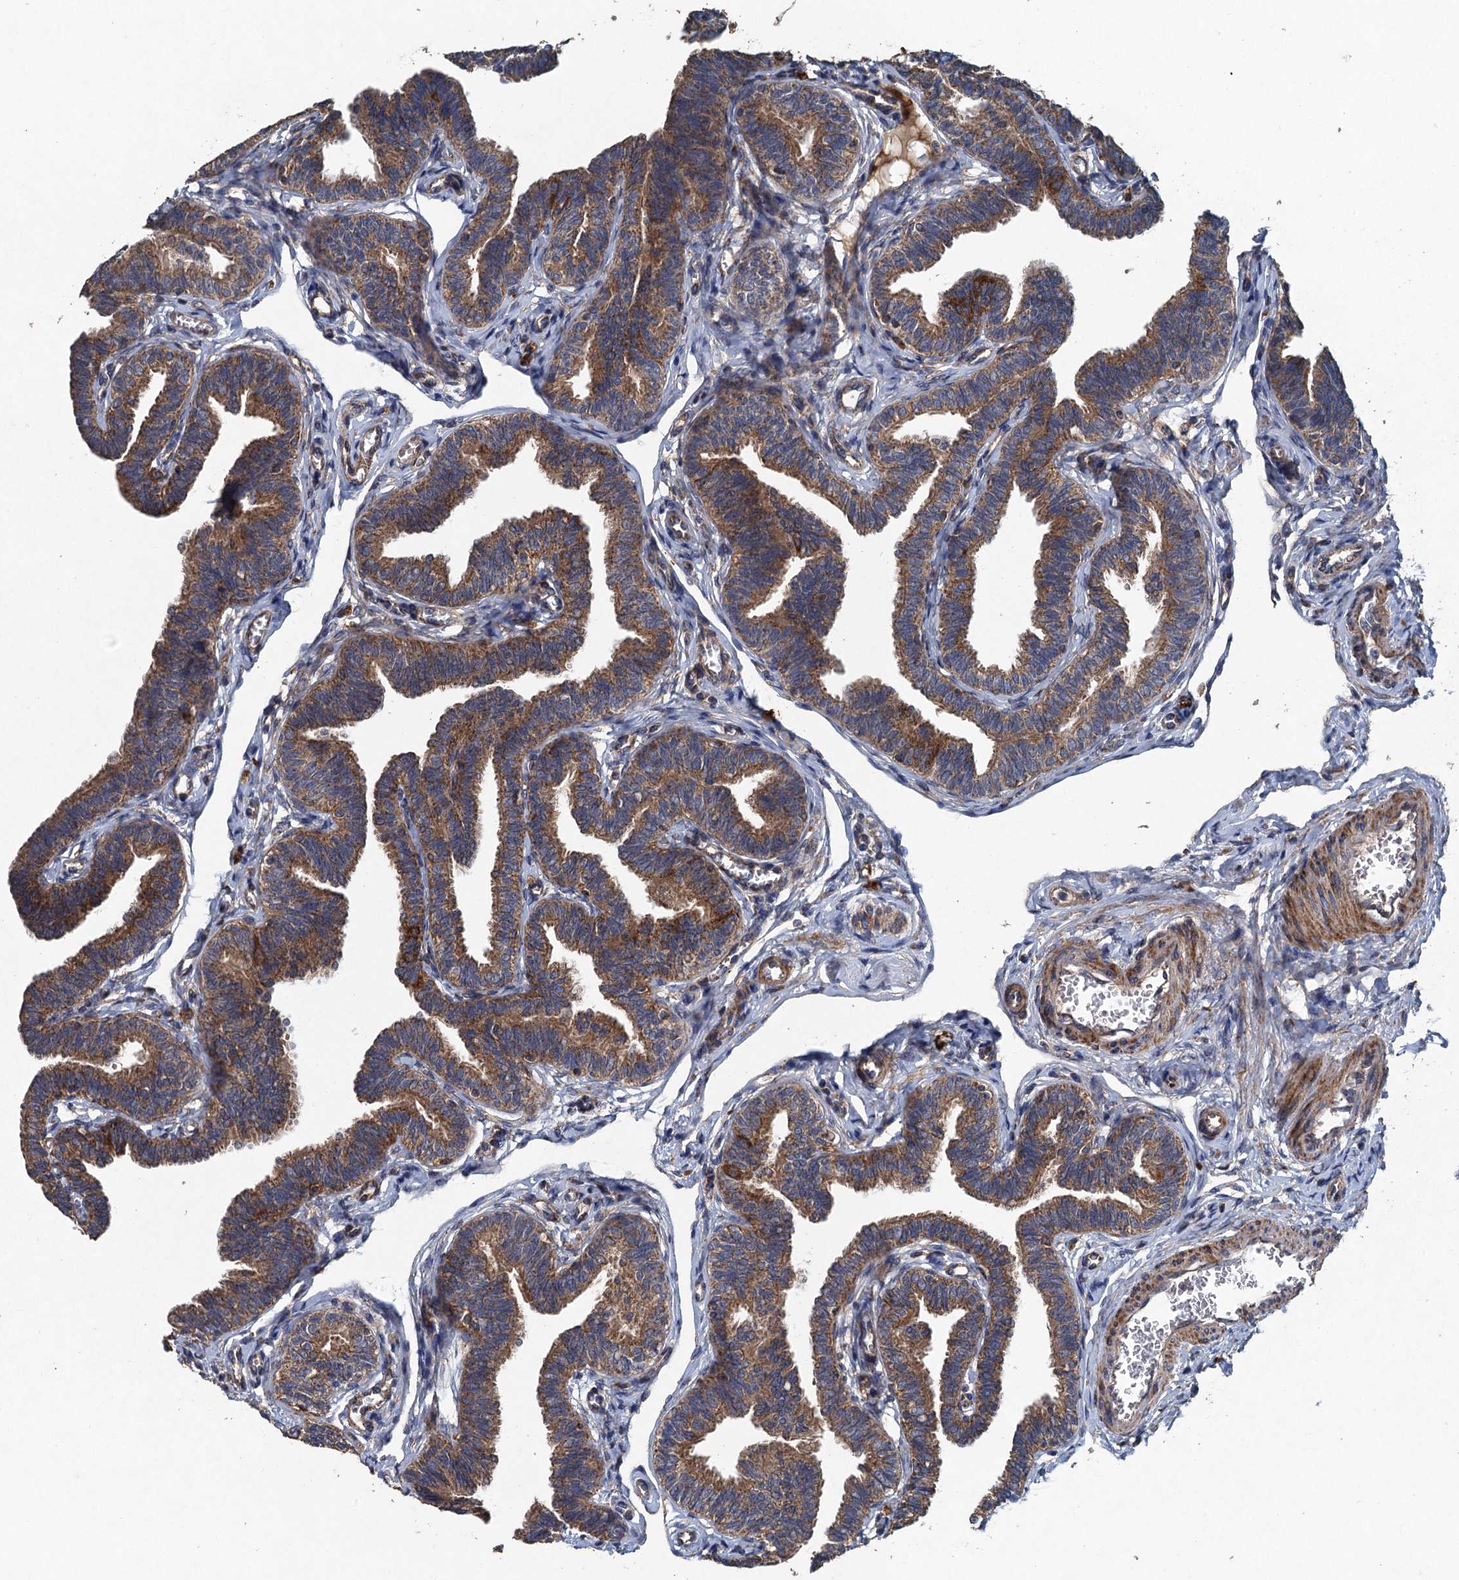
{"staining": {"intensity": "strong", "quantity": ">75%", "location": "cytoplasmic/membranous"}, "tissue": "fallopian tube", "cell_type": "Glandular cells", "image_type": "normal", "snomed": [{"axis": "morphology", "description": "Normal tissue, NOS"}, {"axis": "topography", "description": "Fallopian tube"}, {"axis": "topography", "description": "Ovary"}], "caption": "A histopathology image of human fallopian tube stained for a protein reveals strong cytoplasmic/membranous brown staining in glandular cells.", "gene": "BCS1L", "patient": {"sex": "female", "age": 23}}